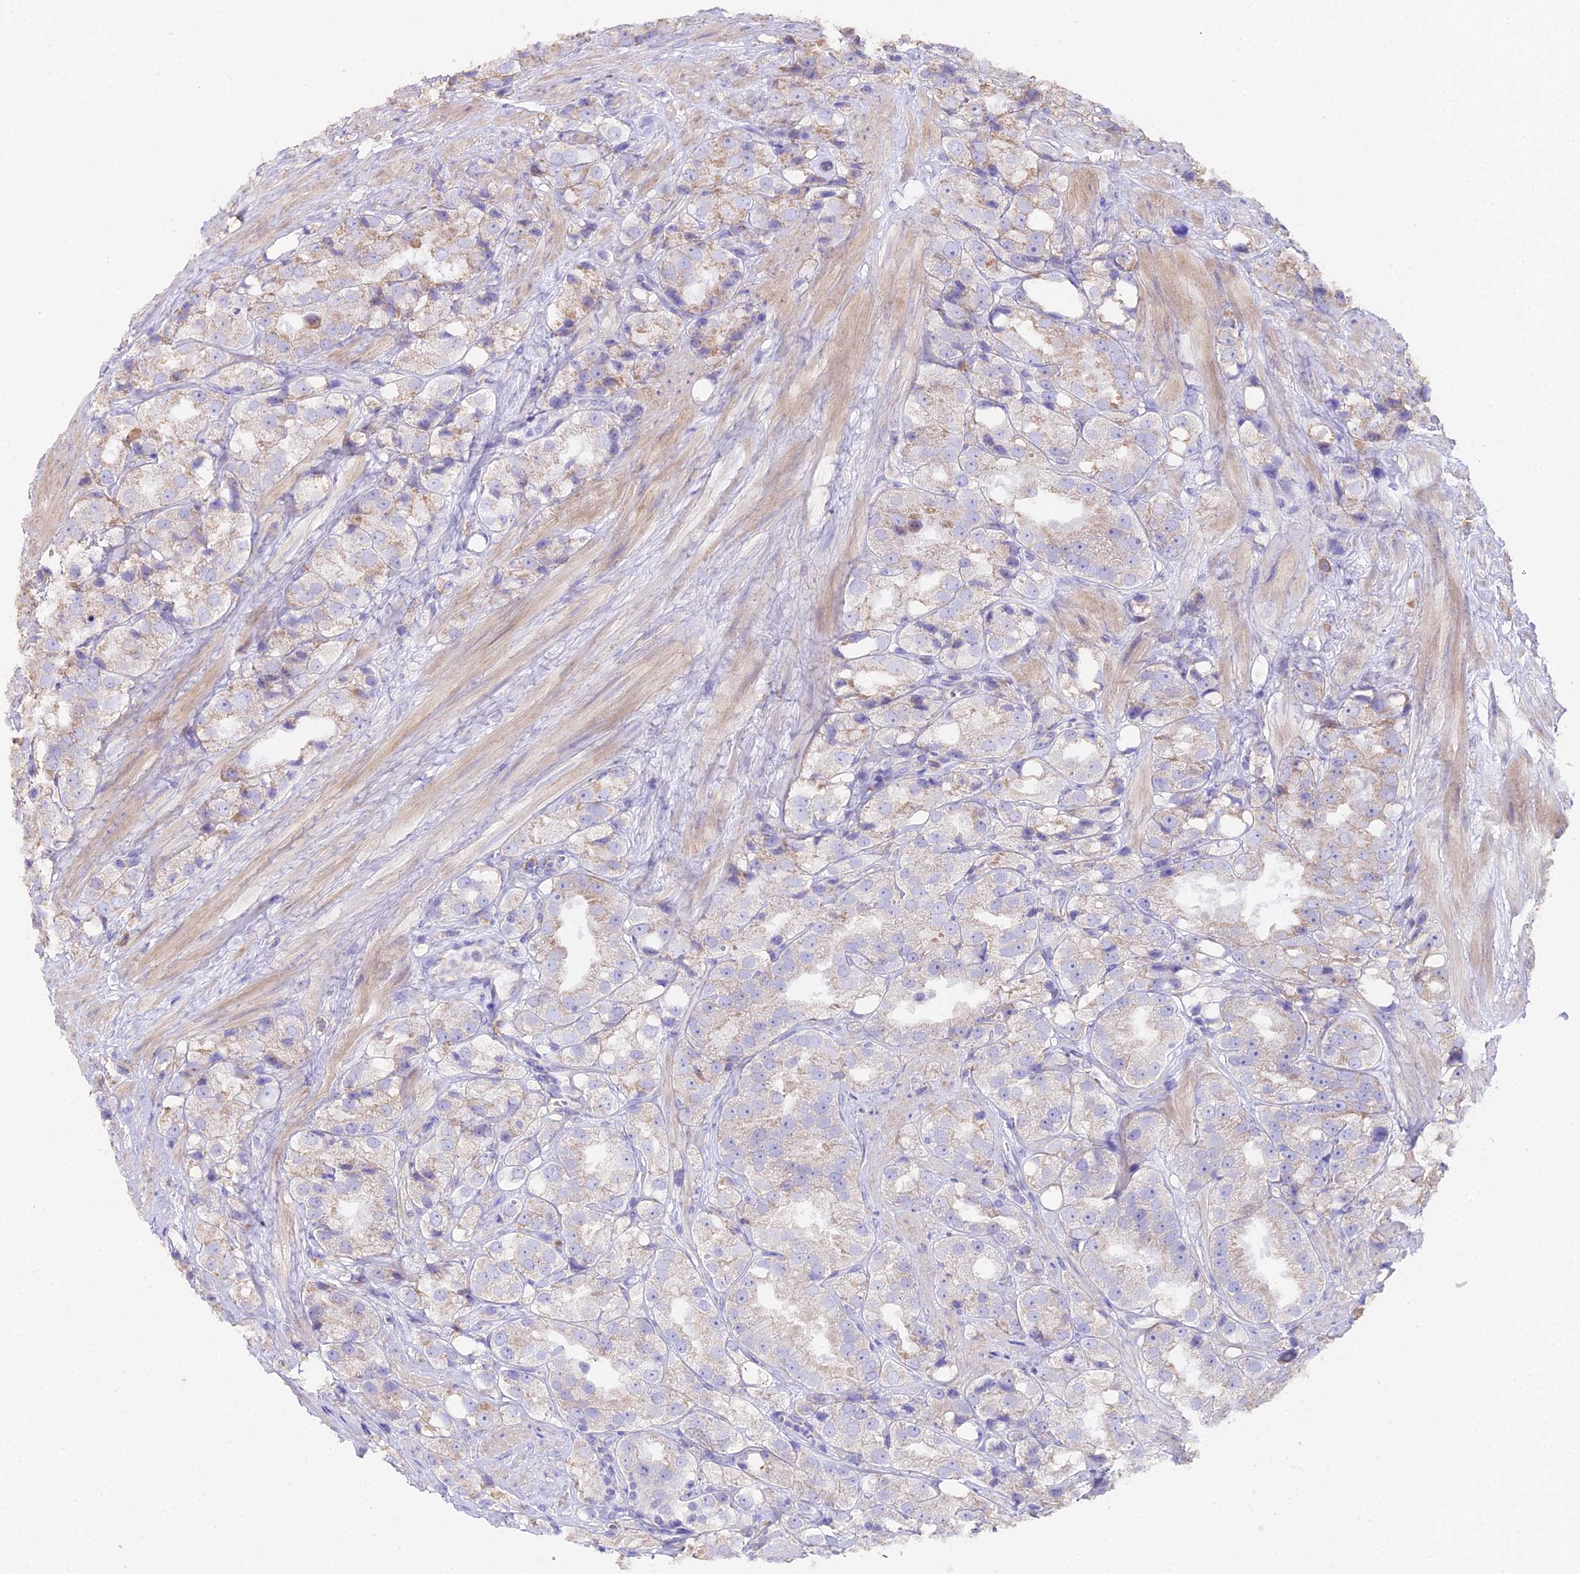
{"staining": {"intensity": "weak", "quantity": "25%-75%", "location": "cytoplasmic/membranous"}, "tissue": "prostate cancer", "cell_type": "Tumor cells", "image_type": "cancer", "snomed": [{"axis": "morphology", "description": "Adenocarcinoma, NOS"}, {"axis": "topography", "description": "Prostate"}], "caption": "This histopathology image displays immunohistochemistry (IHC) staining of prostate cancer (adenocarcinoma), with low weak cytoplasmic/membranous staining in approximately 25%-75% of tumor cells.", "gene": "METTL13", "patient": {"sex": "male", "age": 79}}